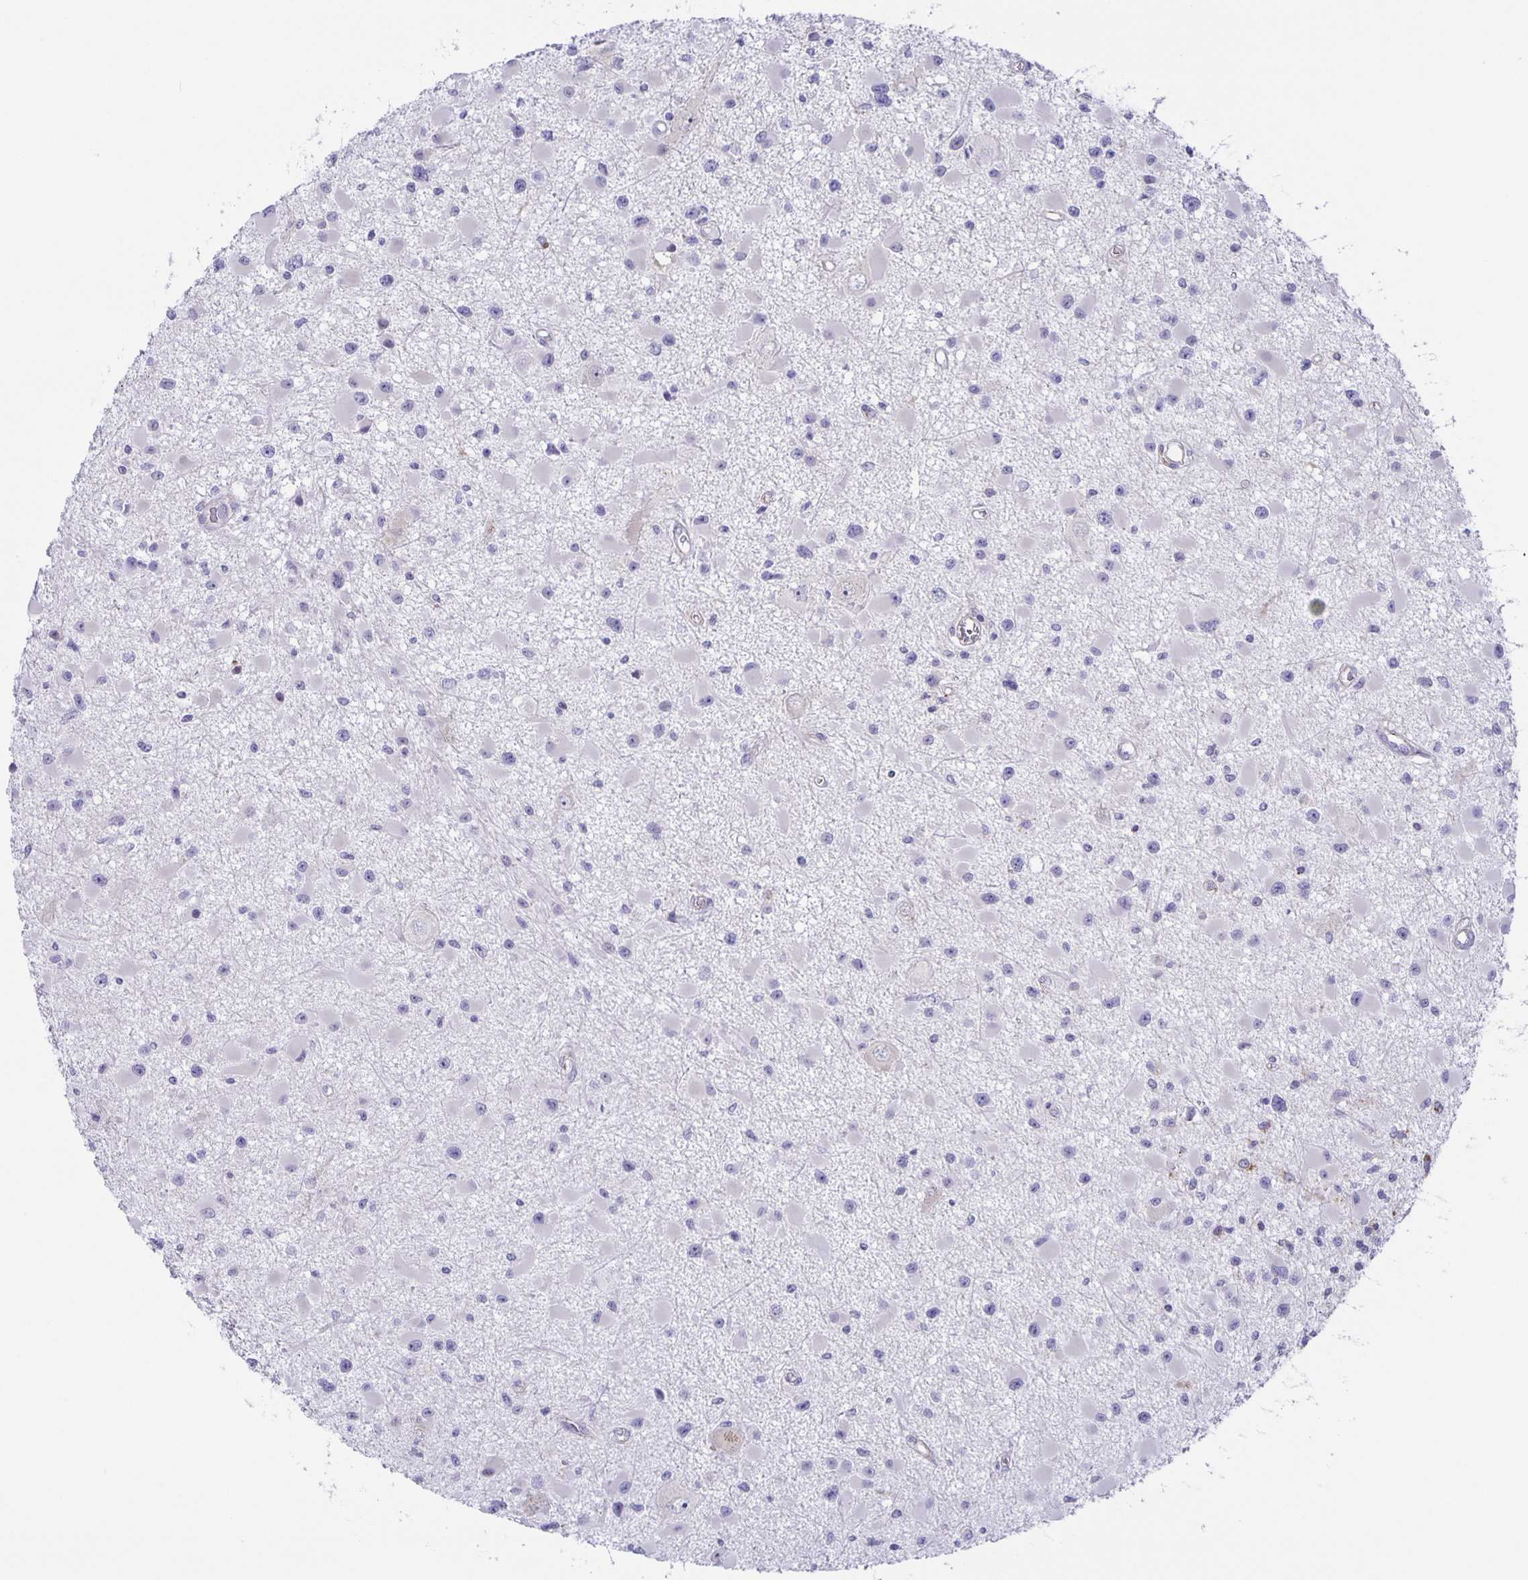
{"staining": {"intensity": "negative", "quantity": "none", "location": "none"}, "tissue": "glioma", "cell_type": "Tumor cells", "image_type": "cancer", "snomed": [{"axis": "morphology", "description": "Glioma, malignant, High grade"}, {"axis": "topography", "description": "Brain"}], "caption": "Immunohistochemistry (IHC) micrograph of glioma stained for a protein (brown), which reveals no positivity in tumor cells.", "gene": "LIPA", "patient": {"sex": "male", "age": 54}}